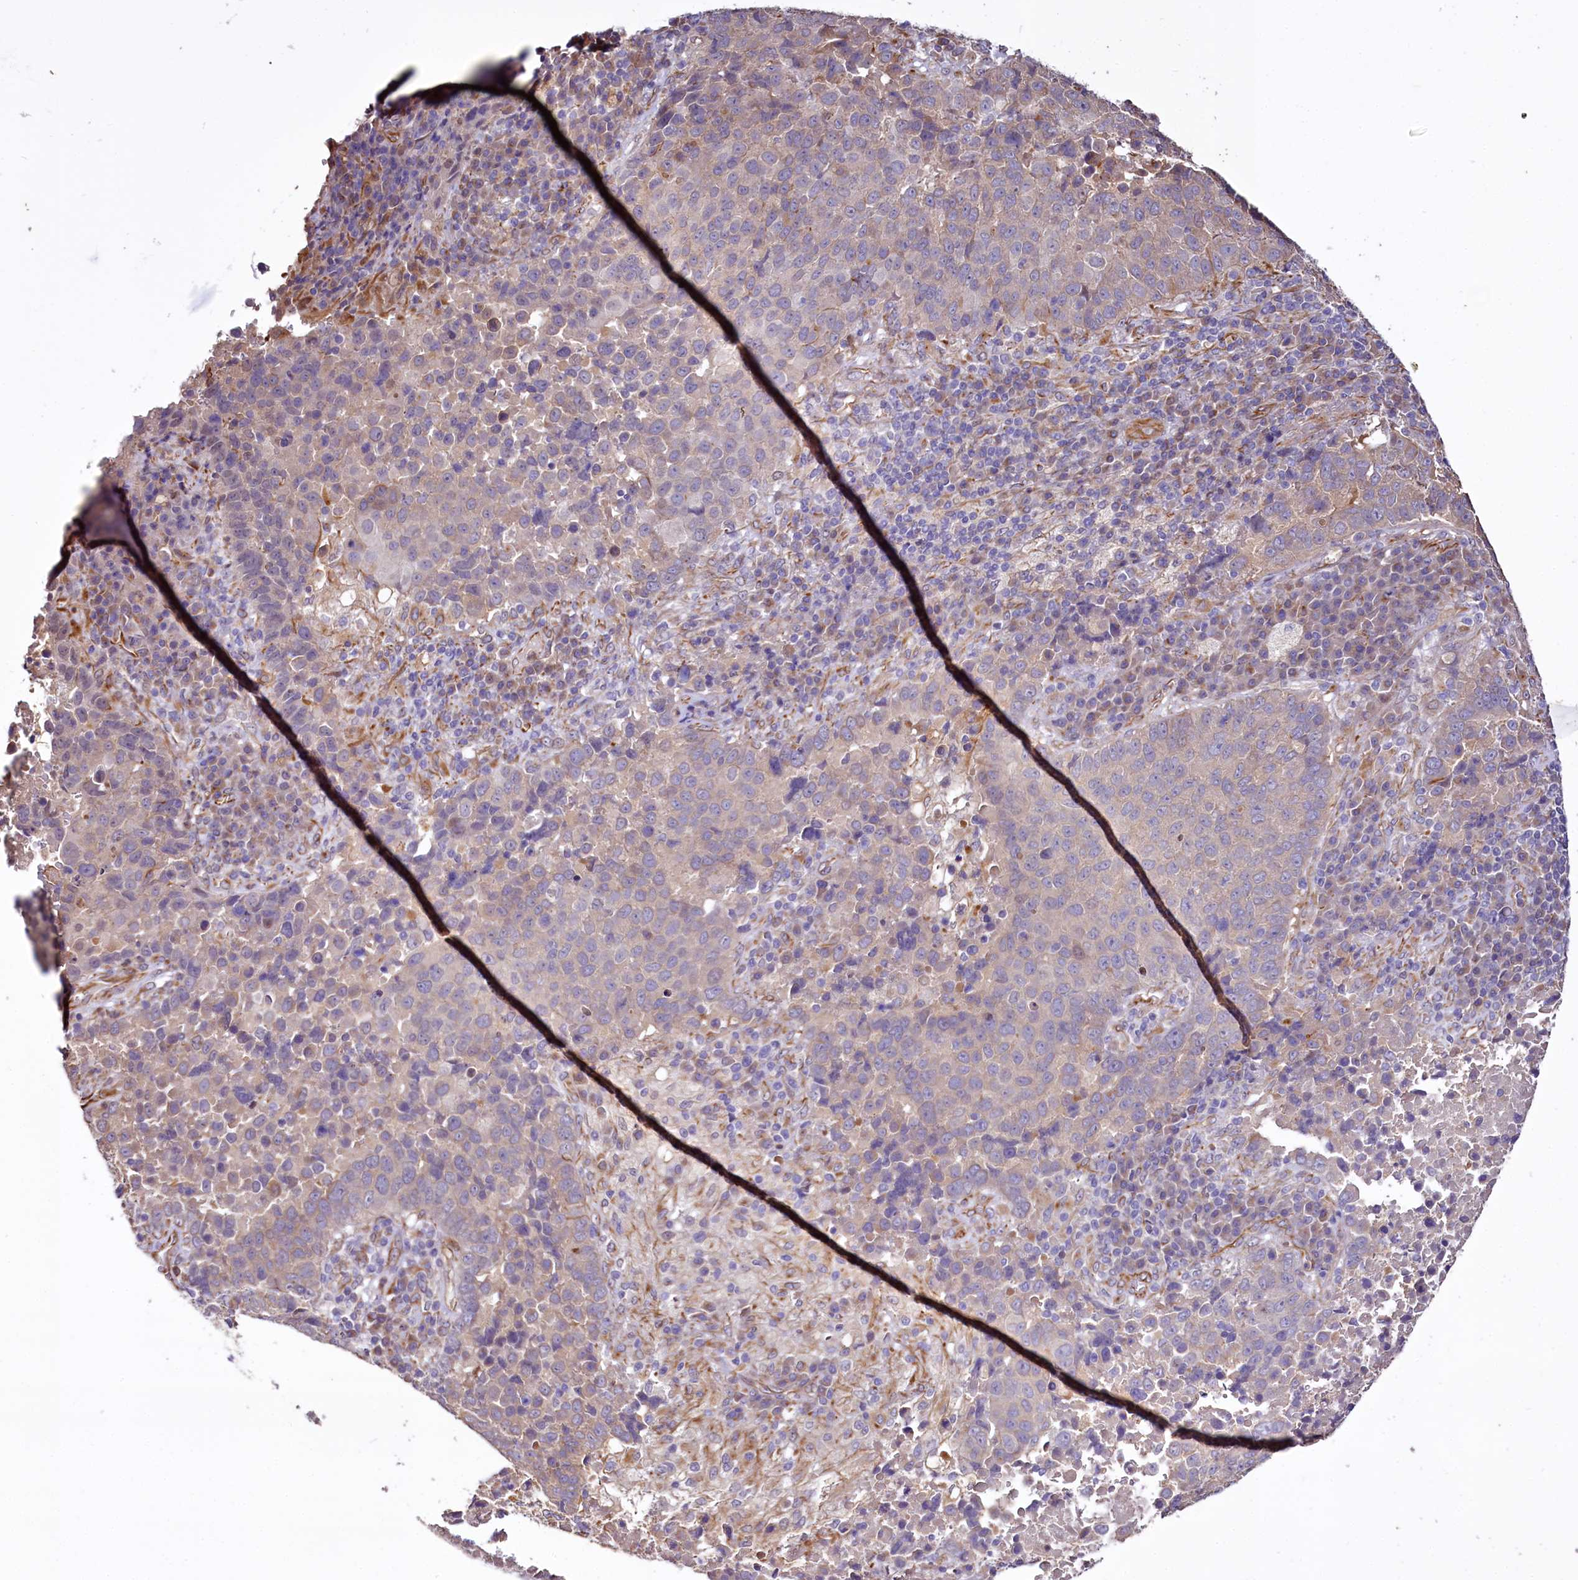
{"staining": {"intensity": "negative", "quantity": "none", "location": "none"}, "tissue": "lung cancer", "cell_type": "Tumor cells", "image_type": "cancer", "snomed": [{"axis": "morphology", "description": "Squamous cell carcinoma, NOS"}, {"axis": "topography", "description": "Lung"}], "caption": "There is no significant staining in tumor cells of lung cancer.", "gene": "TTC12", "patient": {"sex": "male", "age": 73}}